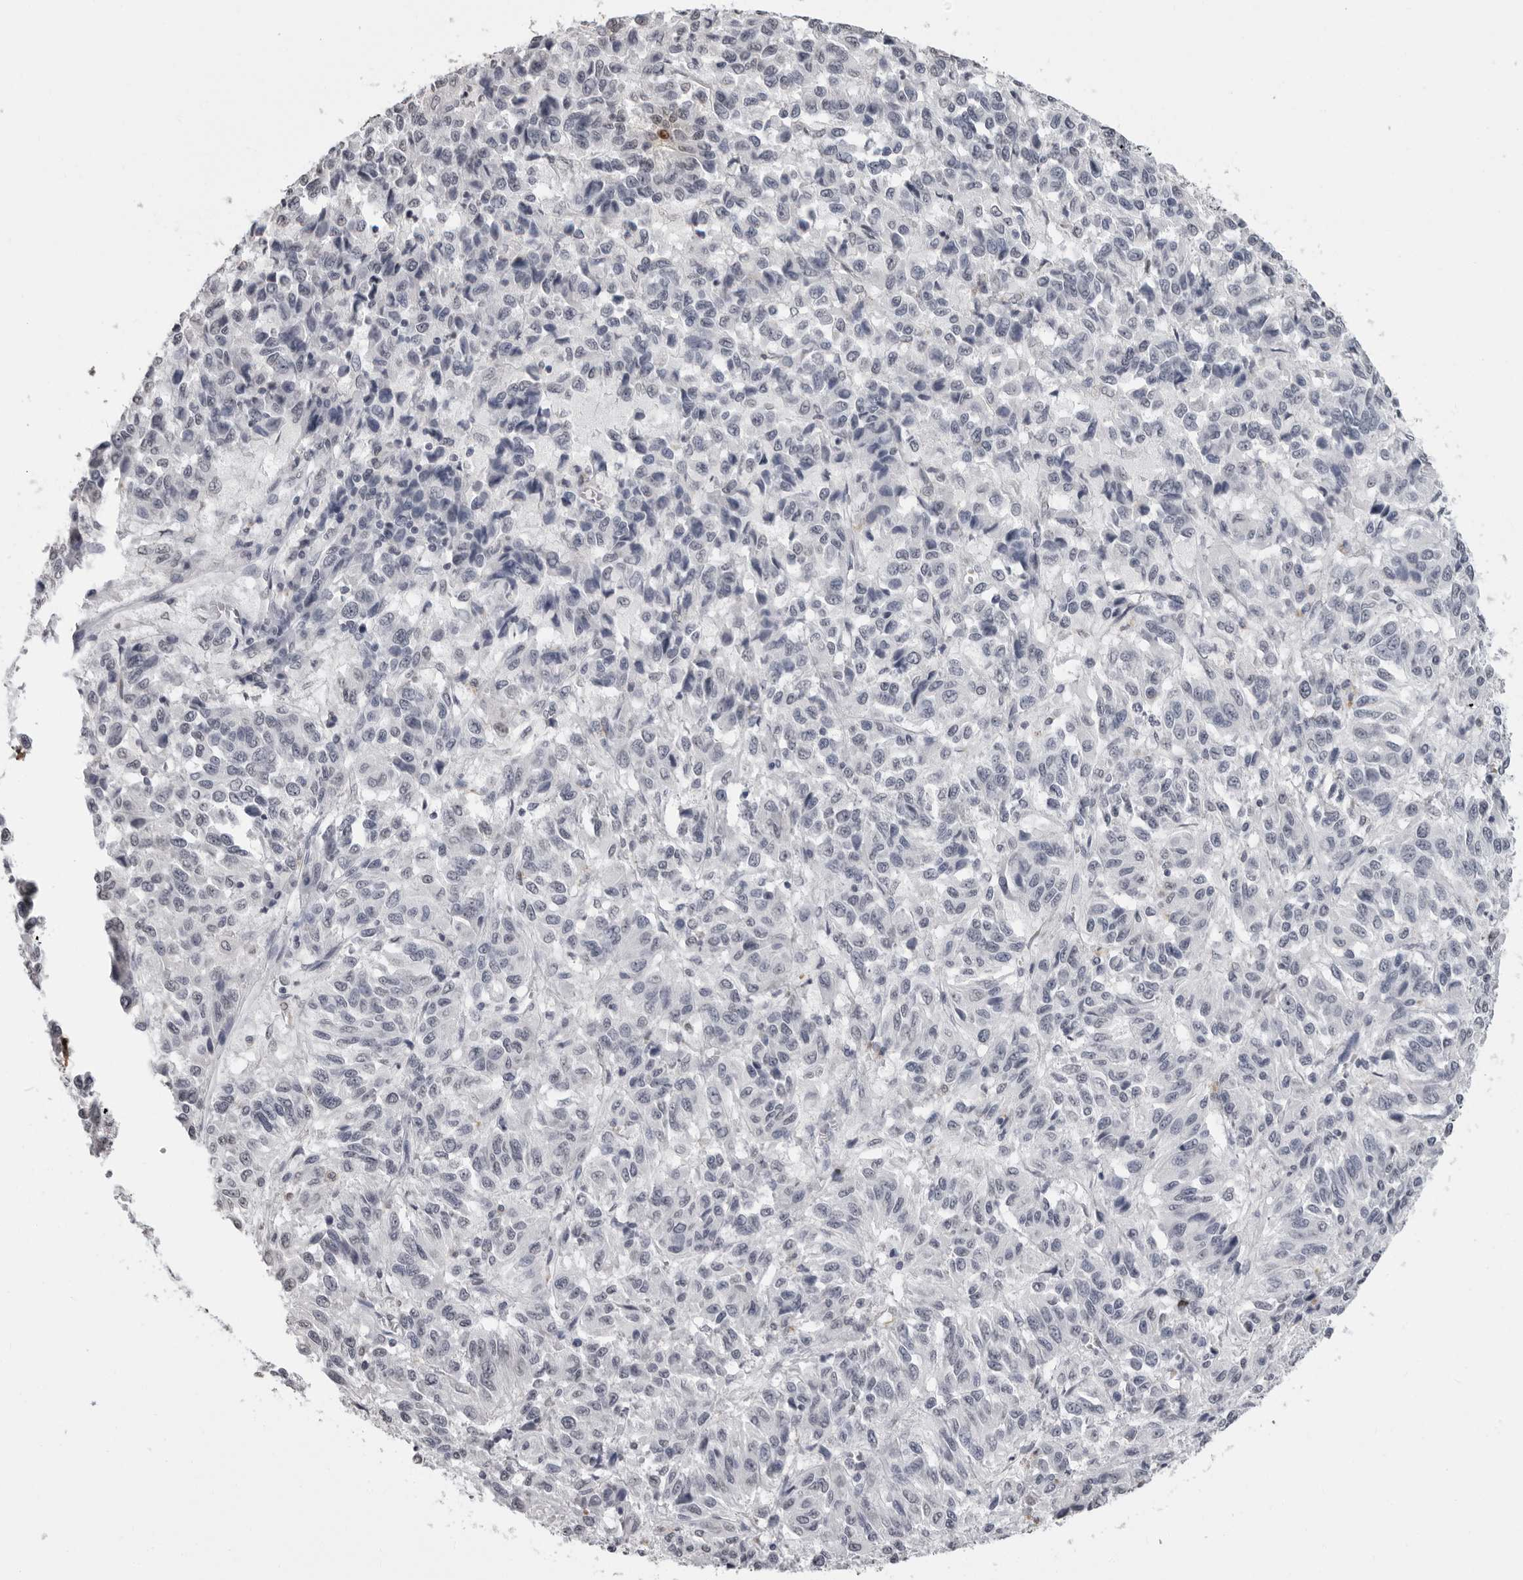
{"staining": {"intensity": "negative", "quantity": "none", "location": "none"}, "tissue": "melanoma", "cell_type": "Tumor cells", "image_type": "cancer", "snomed": [{"axis": "morphology", "description": "Malignant melanoma, Metastatic site"}, {"axis": "topography", "description": "Lung"}], "caption": "There is no significant expression in tumor cells of melanoma. (DAB (3,3'-diaminobenzidine) immunohistochemistry (IHC) visualized using brightfield microscopy, high magnification).", "gene": "HEPACAM", "patient": {"sex": "male", "age": 64}}